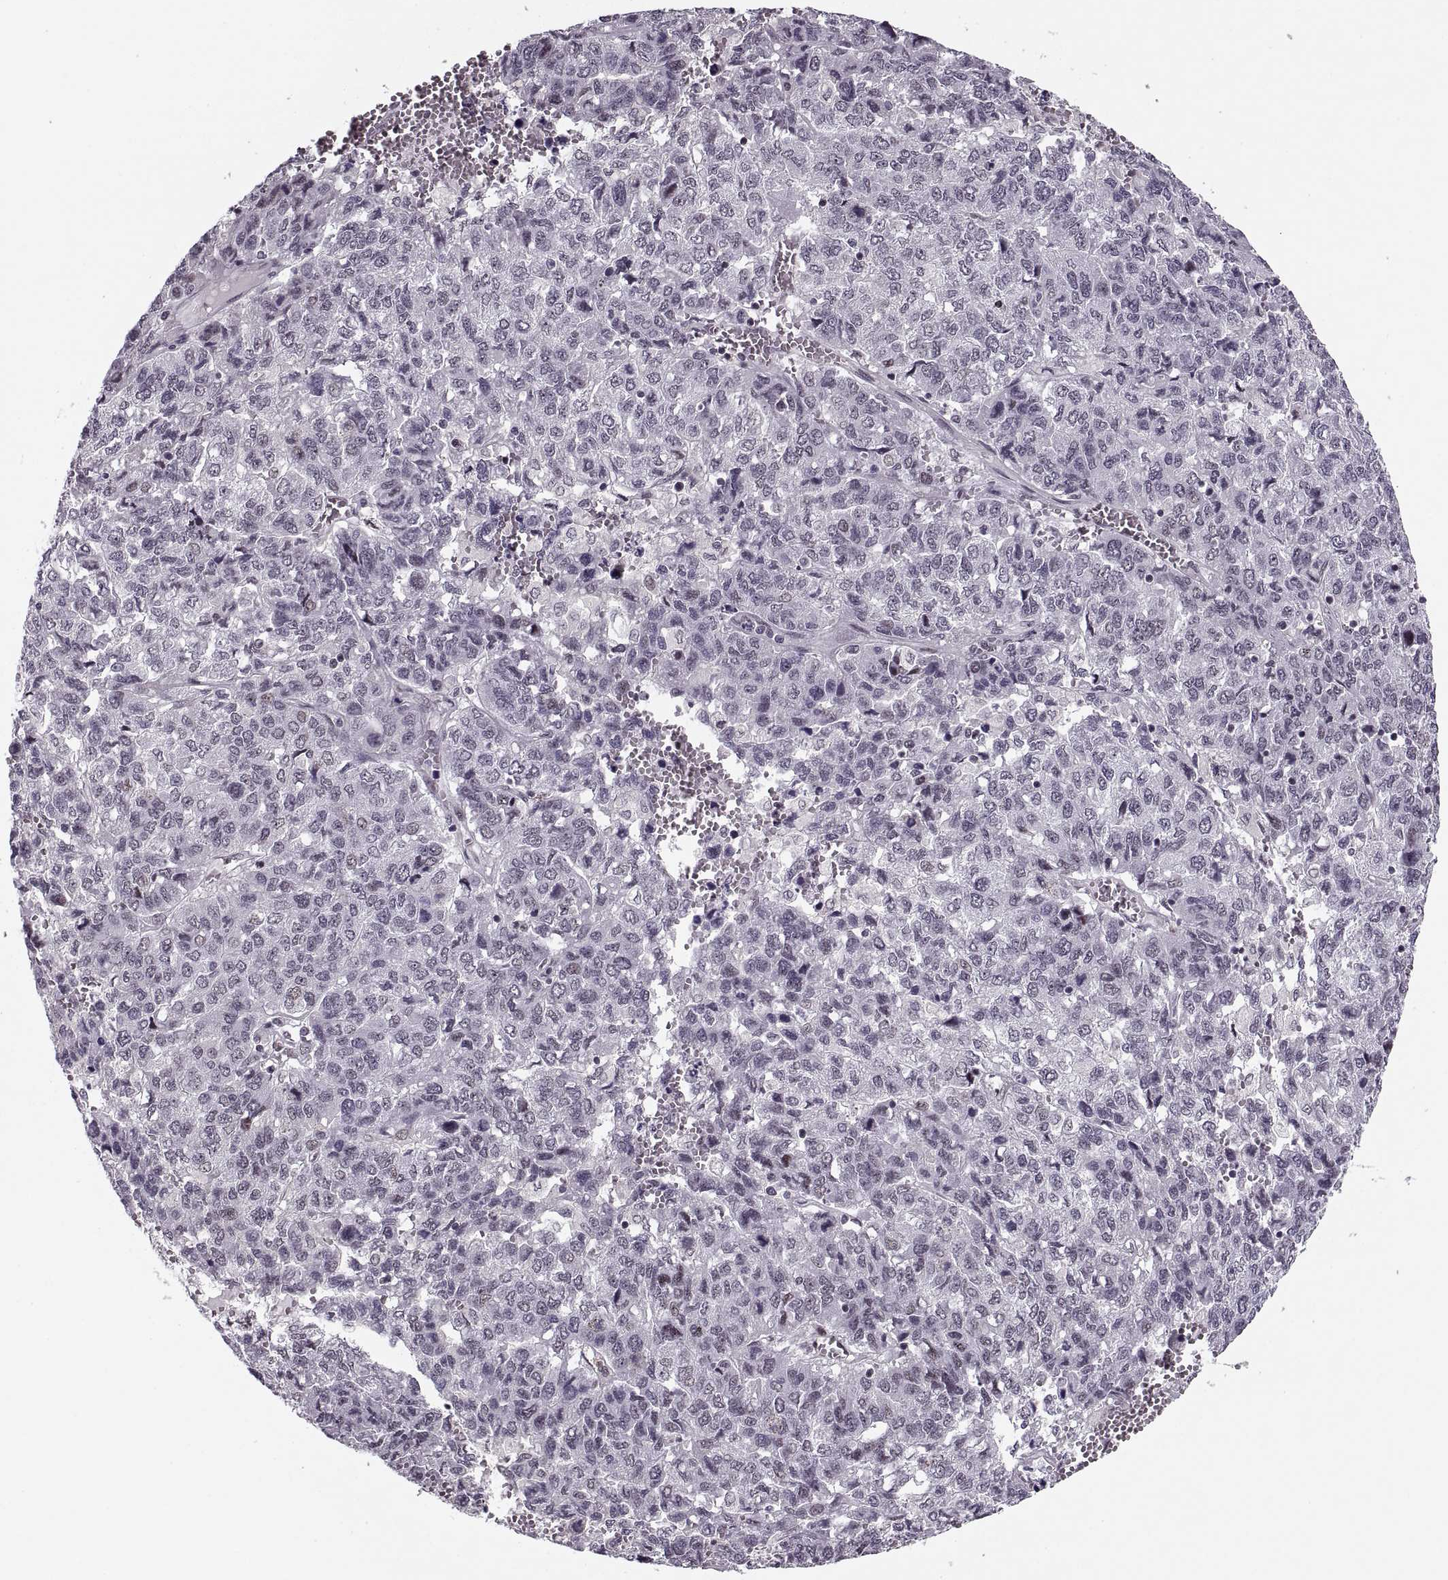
{"staining": {"intensity": "negative", "quantity": "none", "location": "none"}, "tissue": "liver cancer", "cell_type": "Tumor cells", "image_type": "cancer", "snomed": [{"axis": "morphology", "description": "Carcinoma, Hepatocellular, NOS"}, {"axis": "topography", "description": "Liver"}], "caption": "Immunohistochemistry micrograph of neoplastic tissue: liver cancer stained with DAB (3,3'-diaminobenzidine) shows no significant protein positivity in tumor cells. The staining was performed using DAB to visualize the protein expression in brown, while the nuclei were stained in blue with hematoxylin (Magnification: 20x).", "gene": "LUZP2", "patient": {"sex": "male", "age": 69}}